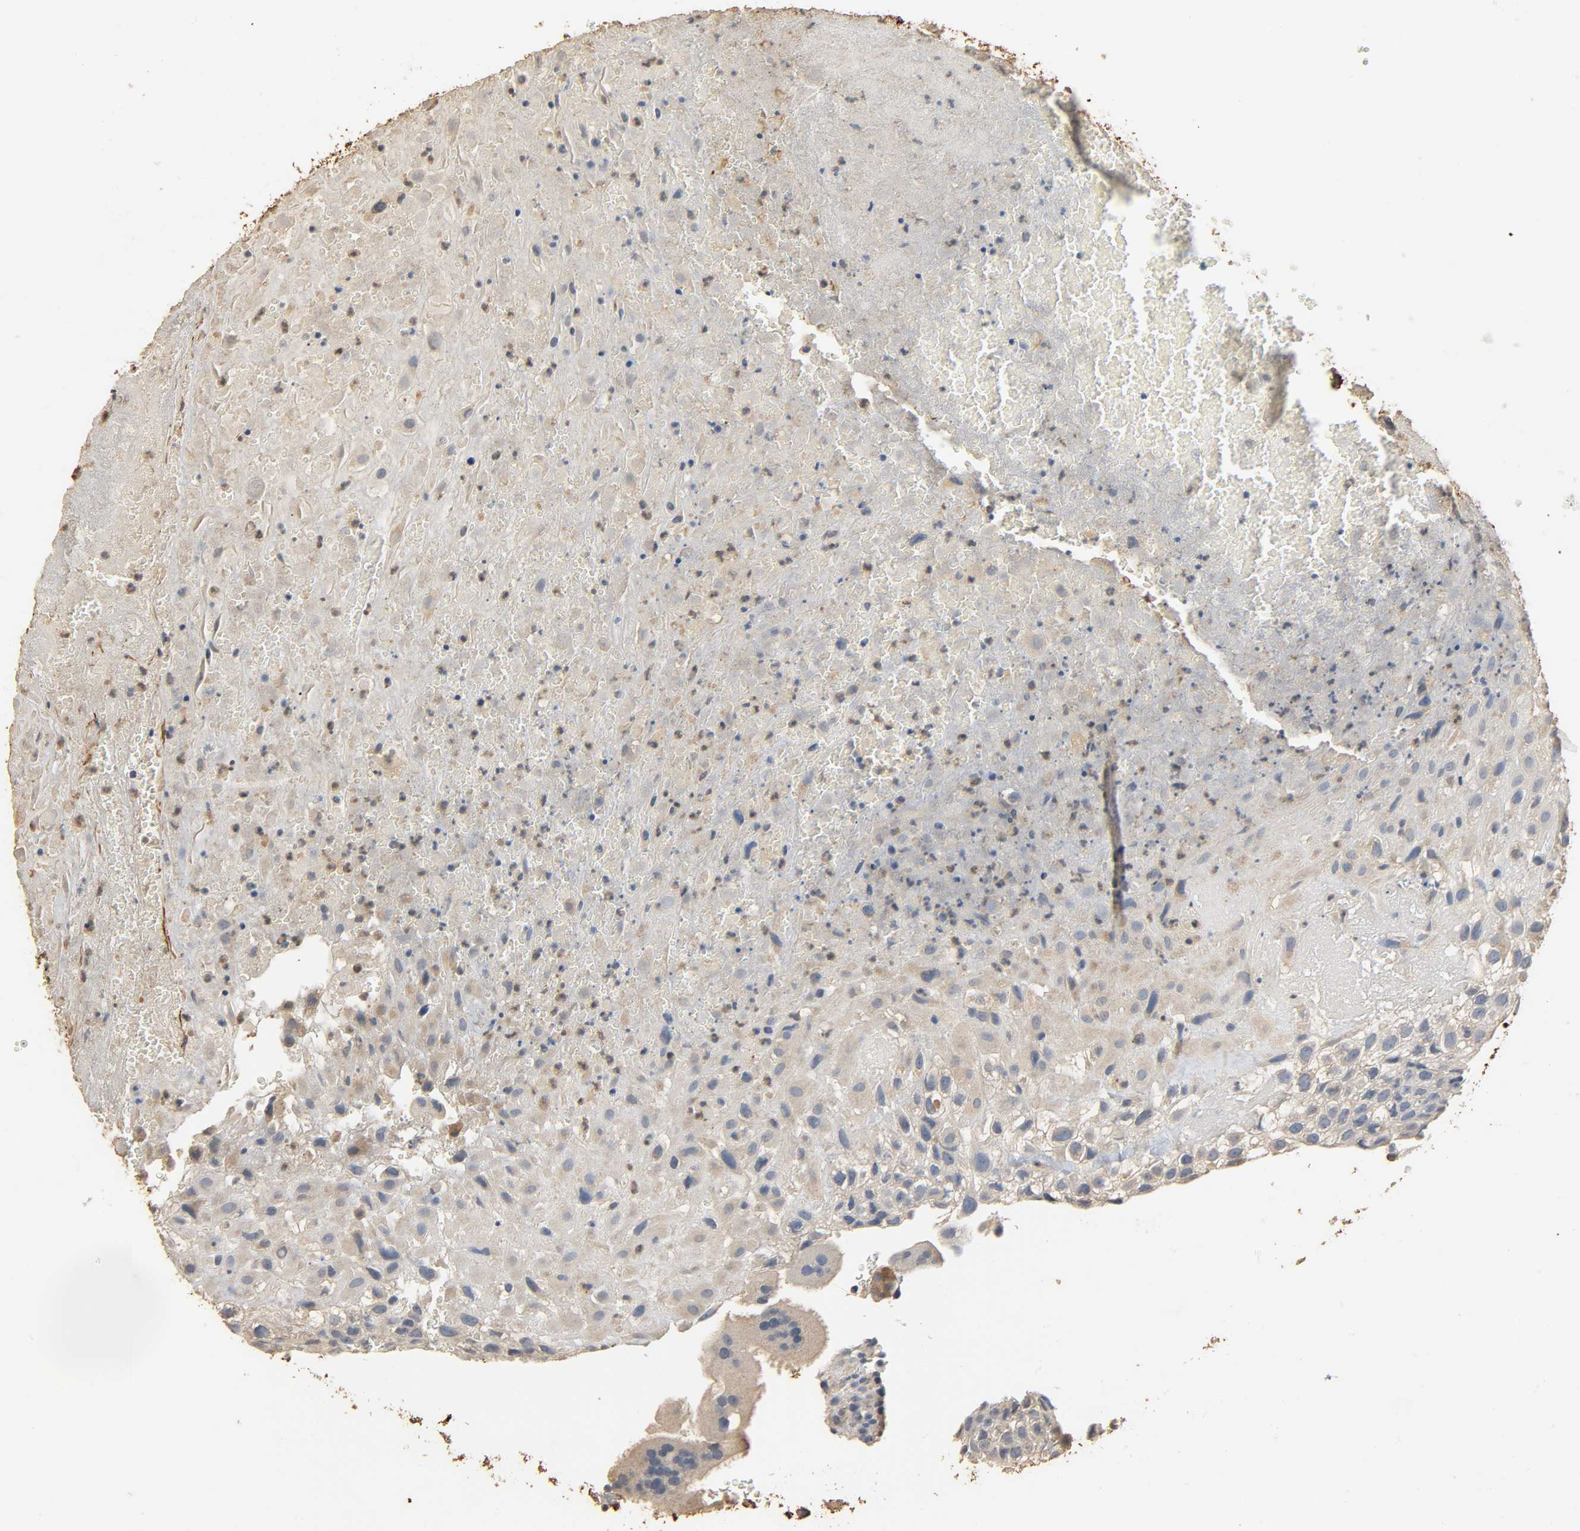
{"staining": {"intensity": "weak", "quantity": ">75%", "location": "cytoplasmic/membranous"}, "tissue": "placenta", "cell_type": "Decidual cells", "image_type": "normal", "snomed": [{"axis": "morphology", "description": "Normal tissue, NOS"}, {"axis": "topography", "description": "Placenta"}], "caption": "Weak cytoplasmic/membranous protein expression is appreciated in about >75% of decidual cells in placenta.", "gene": "GSTA1", "patient": {"sex": "female", "age": 19}}